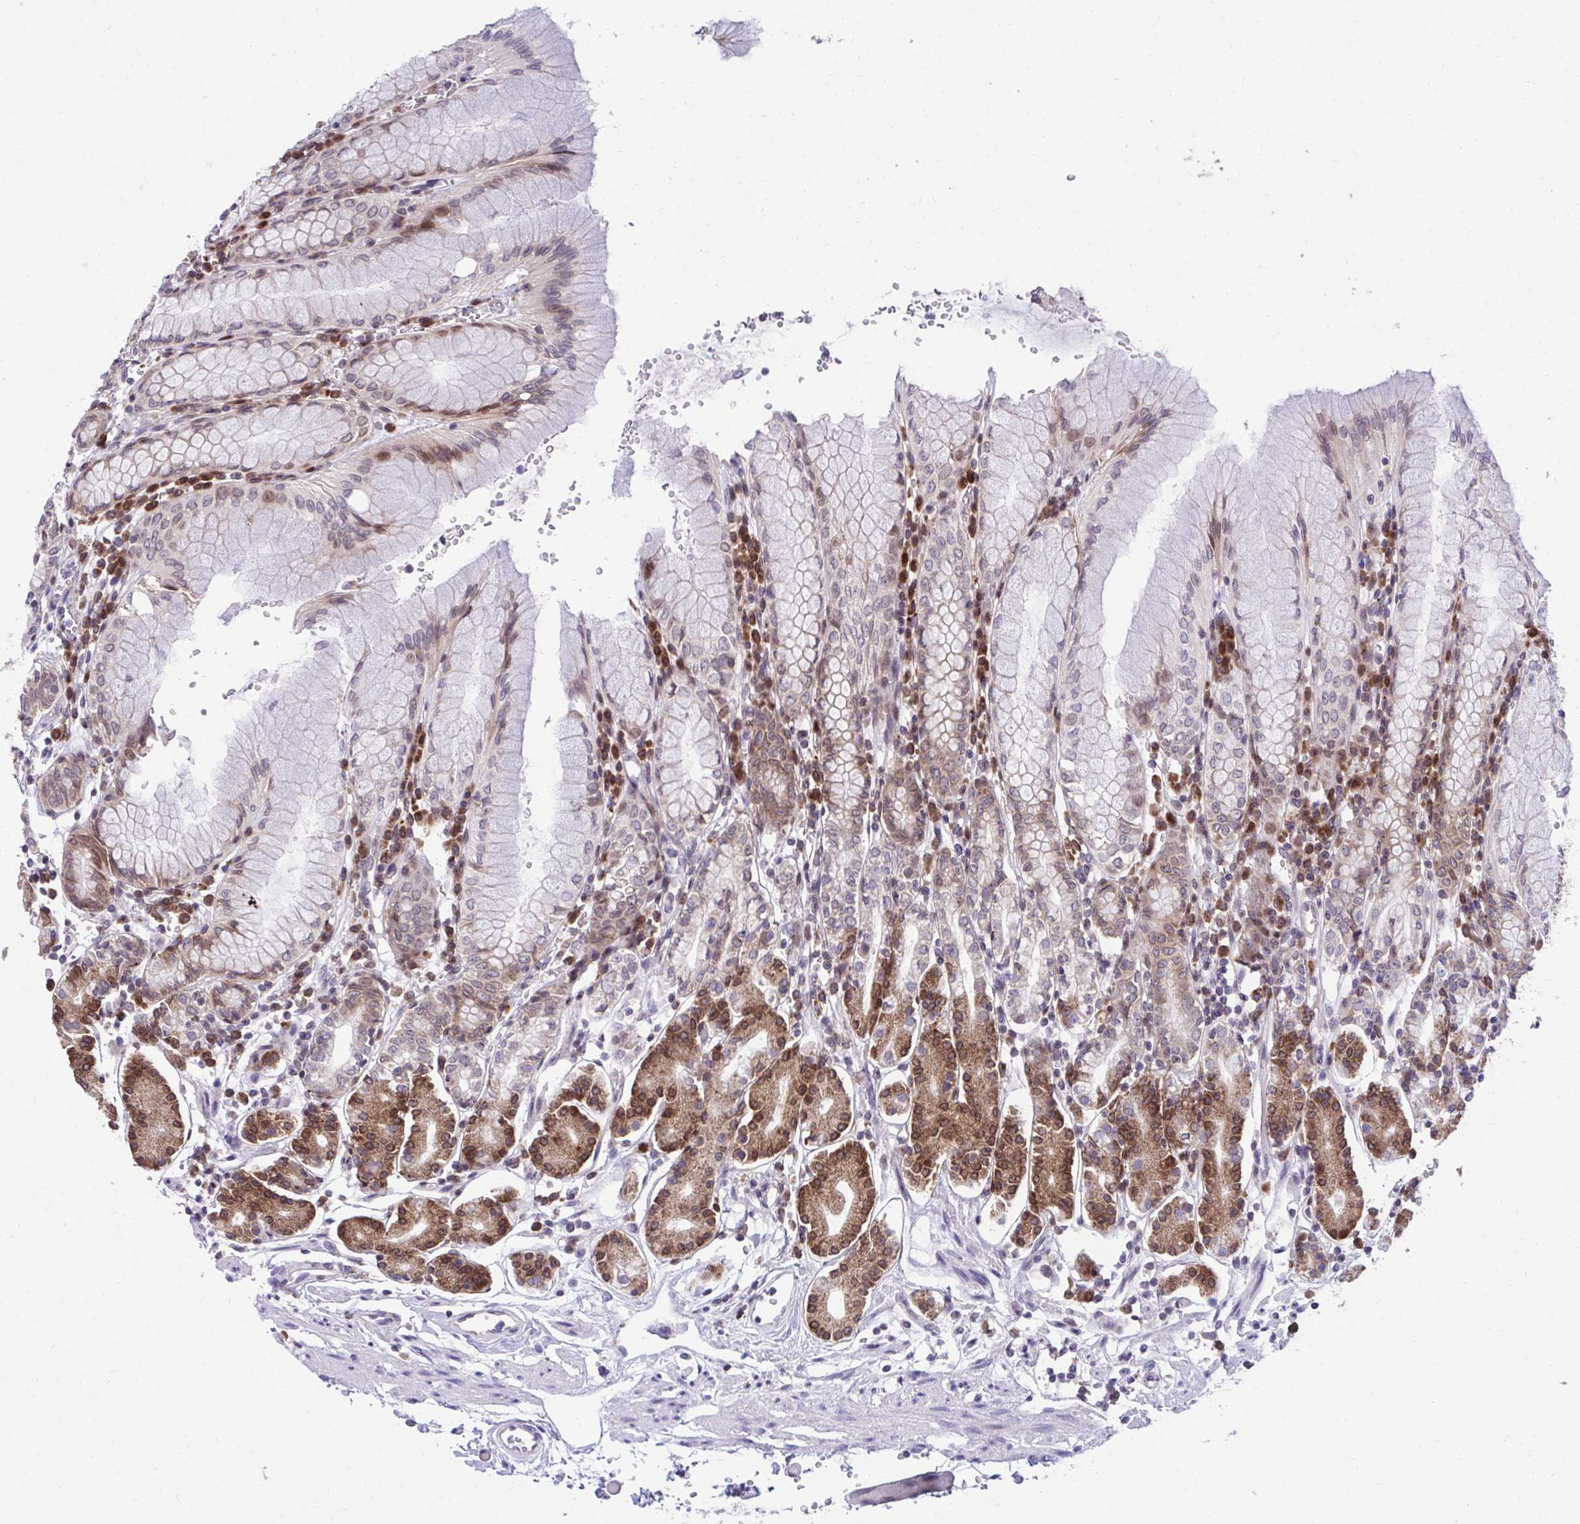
{"staining": {"intensity": "moderate", "quantity": "25%-75%", "location": "cytoplasmic/membranous,nuclear"}, "tissue": "stomach", "cell_type": "Glandular cells", "image_type": "normal", "snomed": [{"axis": "morphology", "description": "Normal tissue, NOS"}, {"axis": "topography", "description": "Stomach"}], "caption": "IHC histopathology image of unremarkable stomach: human stomach stained using IHC demonstrates medium levels of moderate protein expression localized specifically in the cytoplasmic/membranous,nuclear of glandular cells, appearing as a cytoplasmic/membranous,nuclear brown color.", "gene": "RPS15", "patient": {"sex": "female", "age": 62}}